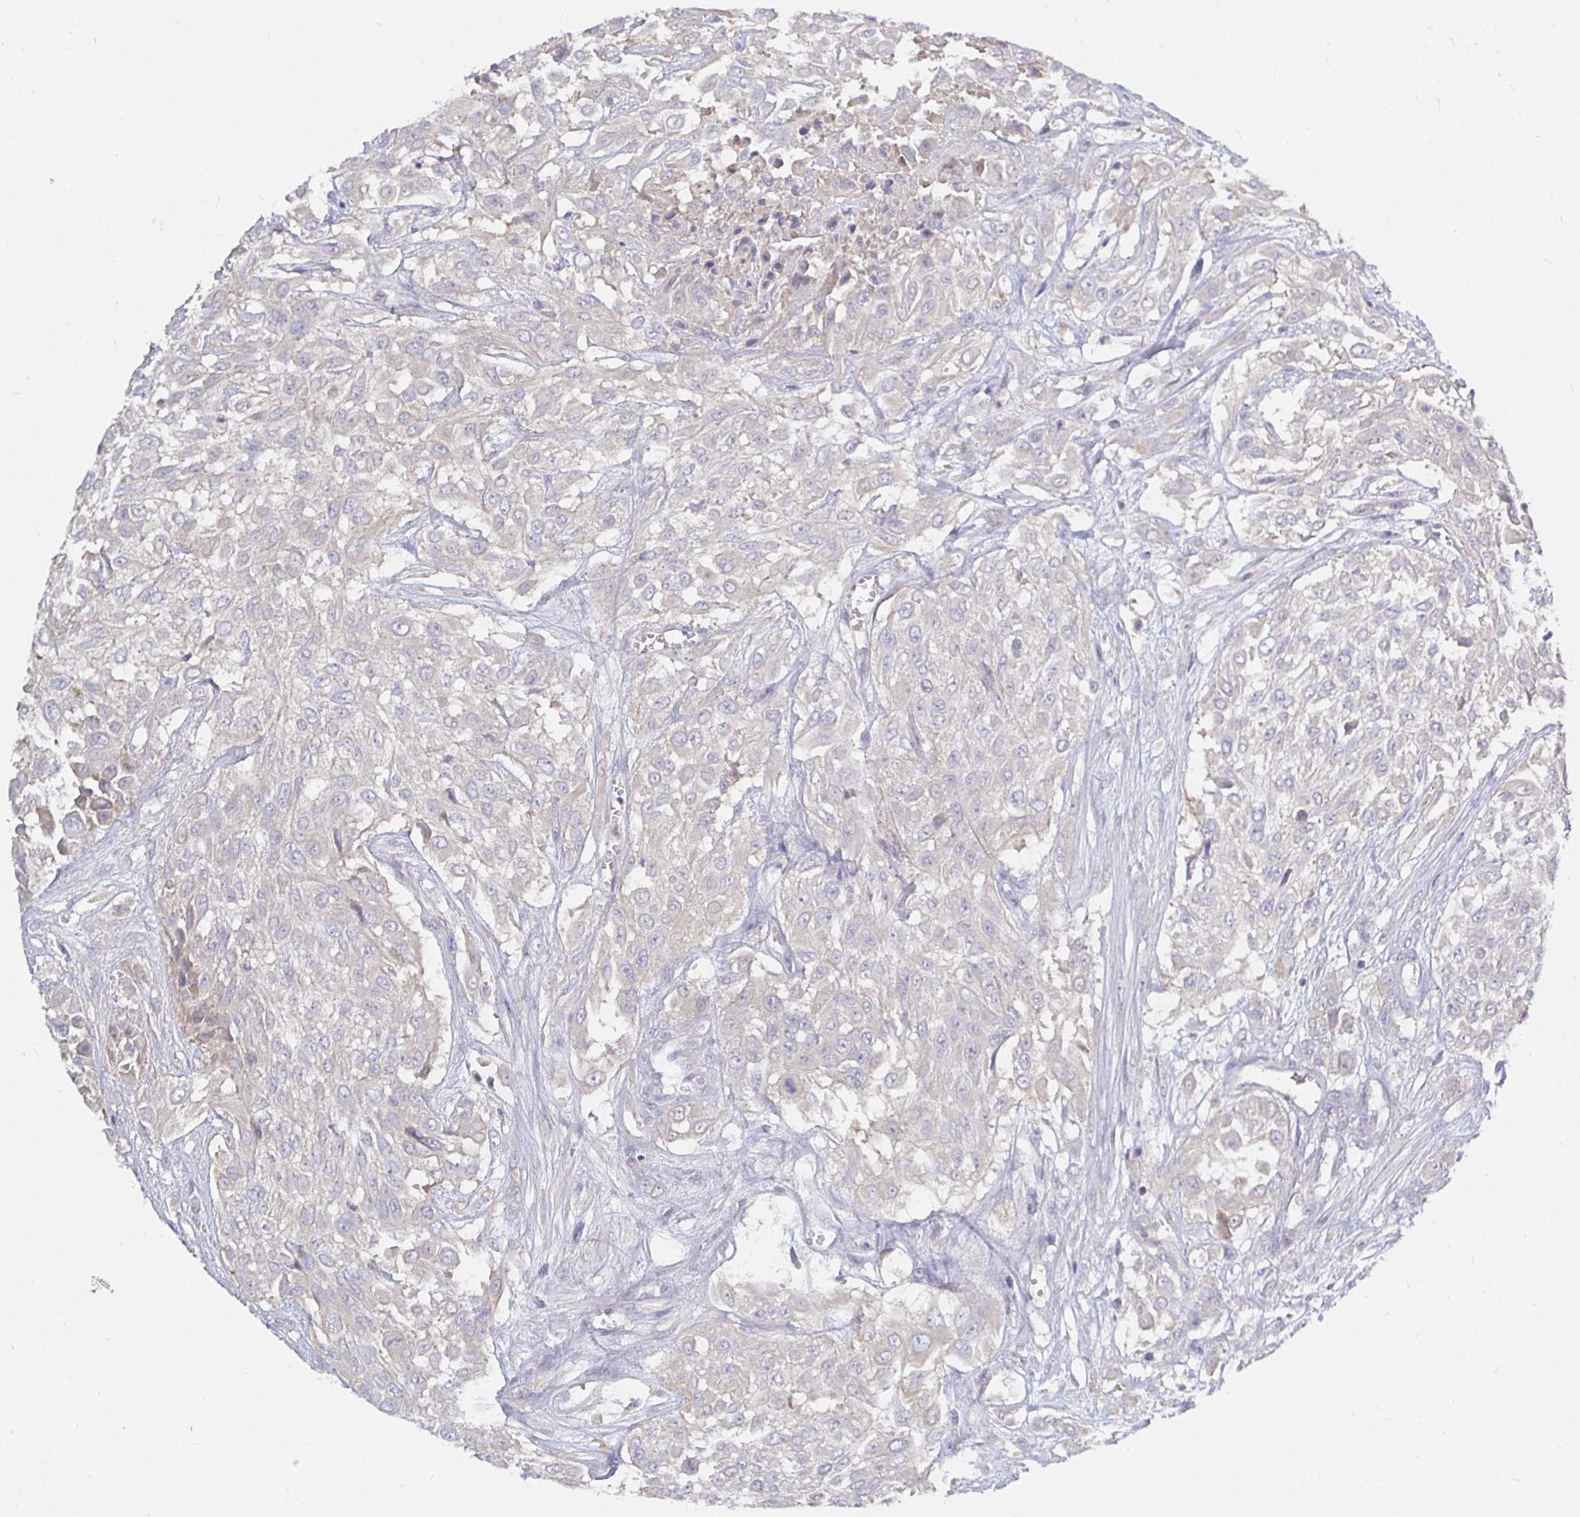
{"staining": {"intensity": "negative", "quantity": "none", "location": "none"}, "tissue": "urothelial cancer", "cell_type": "Tumor cells", "image_type": "cancer", "snomed": [{"axis": "morphology", "description": "Urothelial carcinoma, High grade"}, {"axis": "topography", "description": "Urinary bladder"}], "caption": "High-grade urothelial carcinoma was stained to show a protein in brown. There is no significant positivity in tumor cells.", "gene": "KIF21A", "patient": {"sex": "male", "age": 57}}